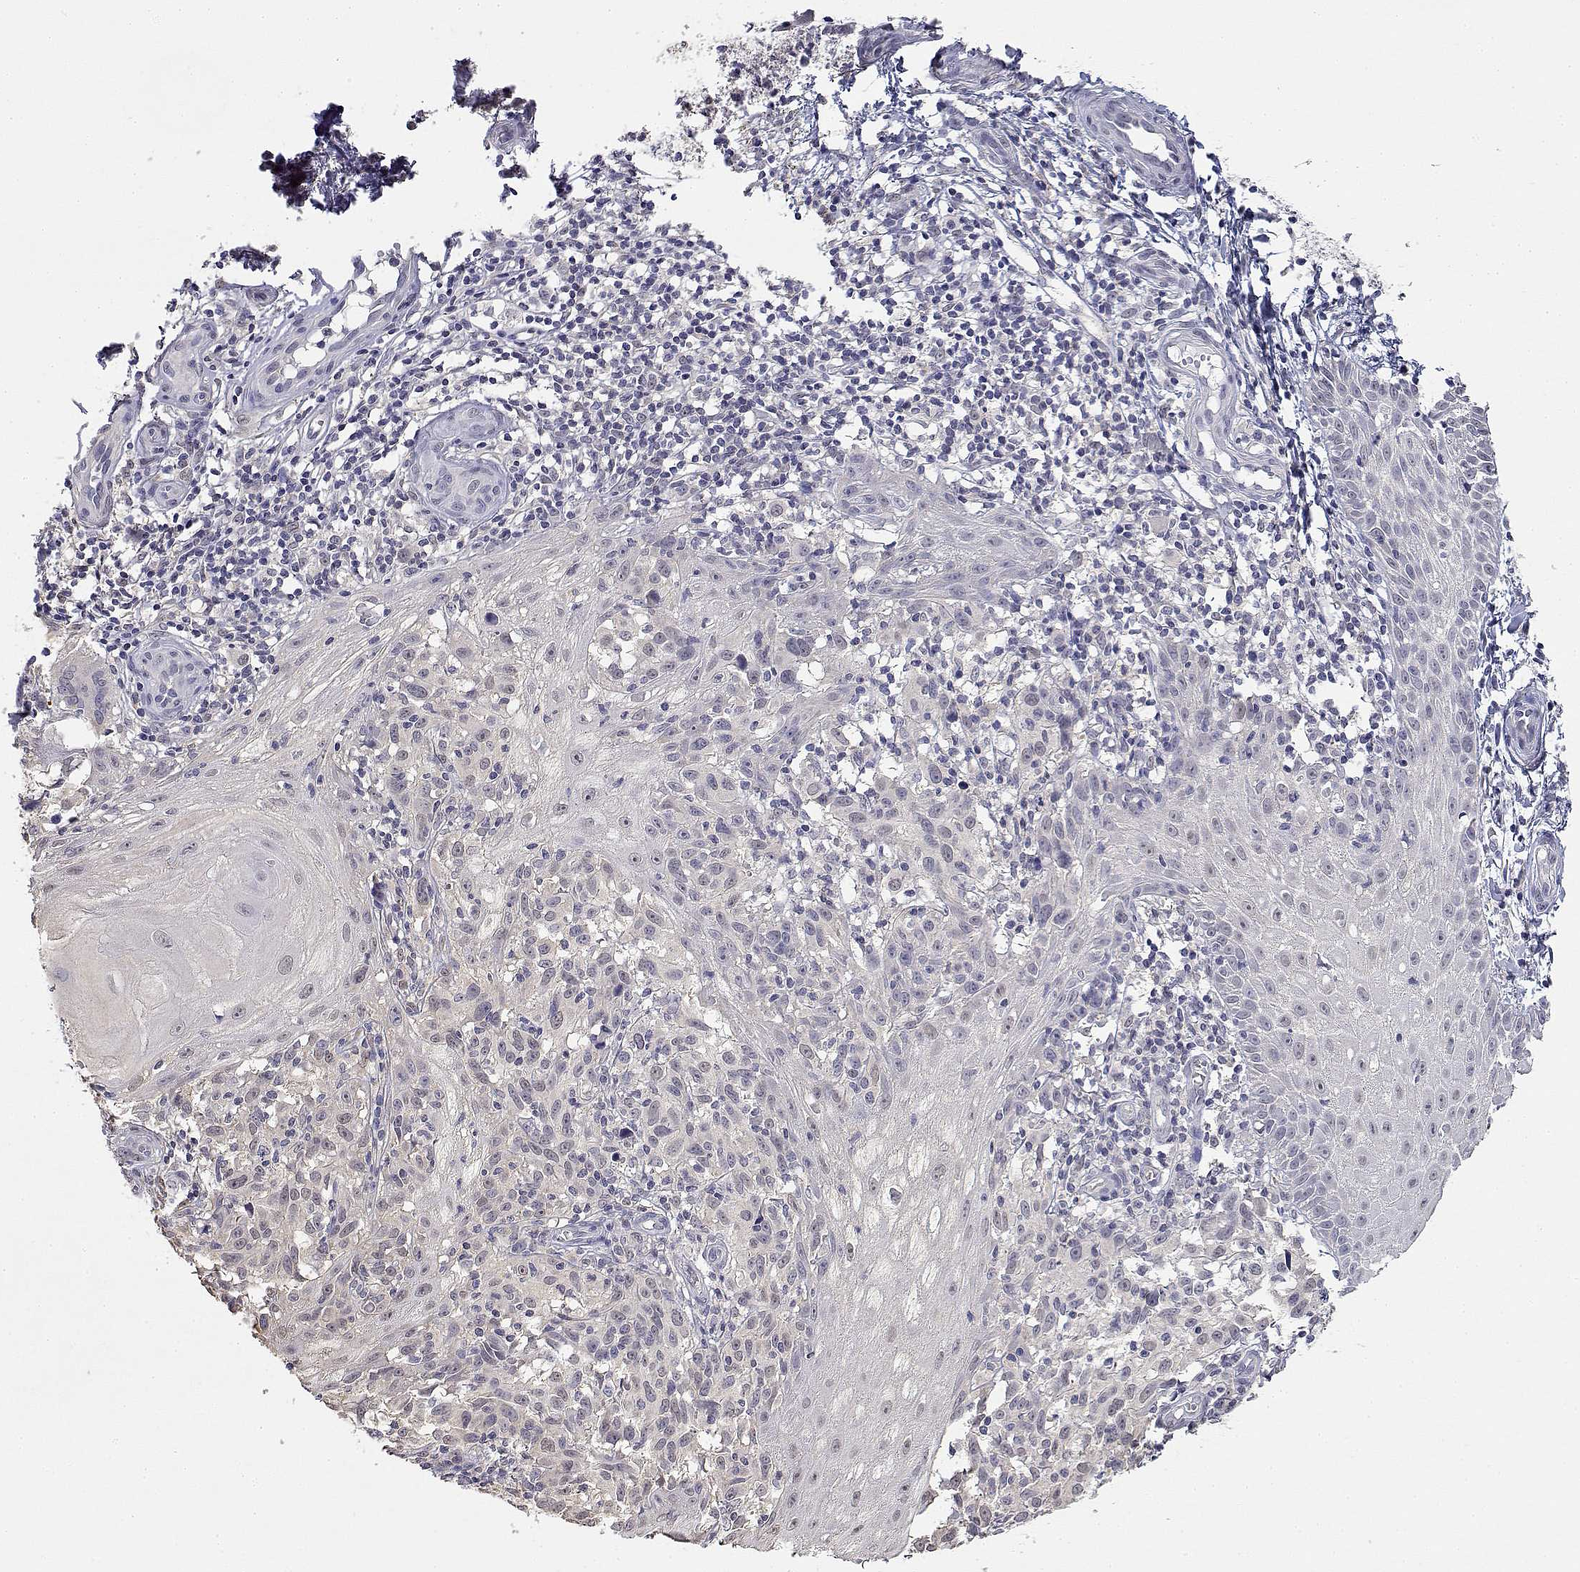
{"staining": {"intensity": "weak", "quantity": "<25%", "location": "cytoplasmic/membranous"}, "tissue": "melanoma", "cell_type": "Tumor cells", "image_type": "cancer", "snomed": [{"axis": "morphology", "description": "Malignant melanoma, NOS"}, {"axis": "topography", "description": "Skin"}], "caption": "Tumor cells are negative for brown protein staining in melanoma.", "gene": "ADA", "patient": {"sex": "female", "age": 53}}